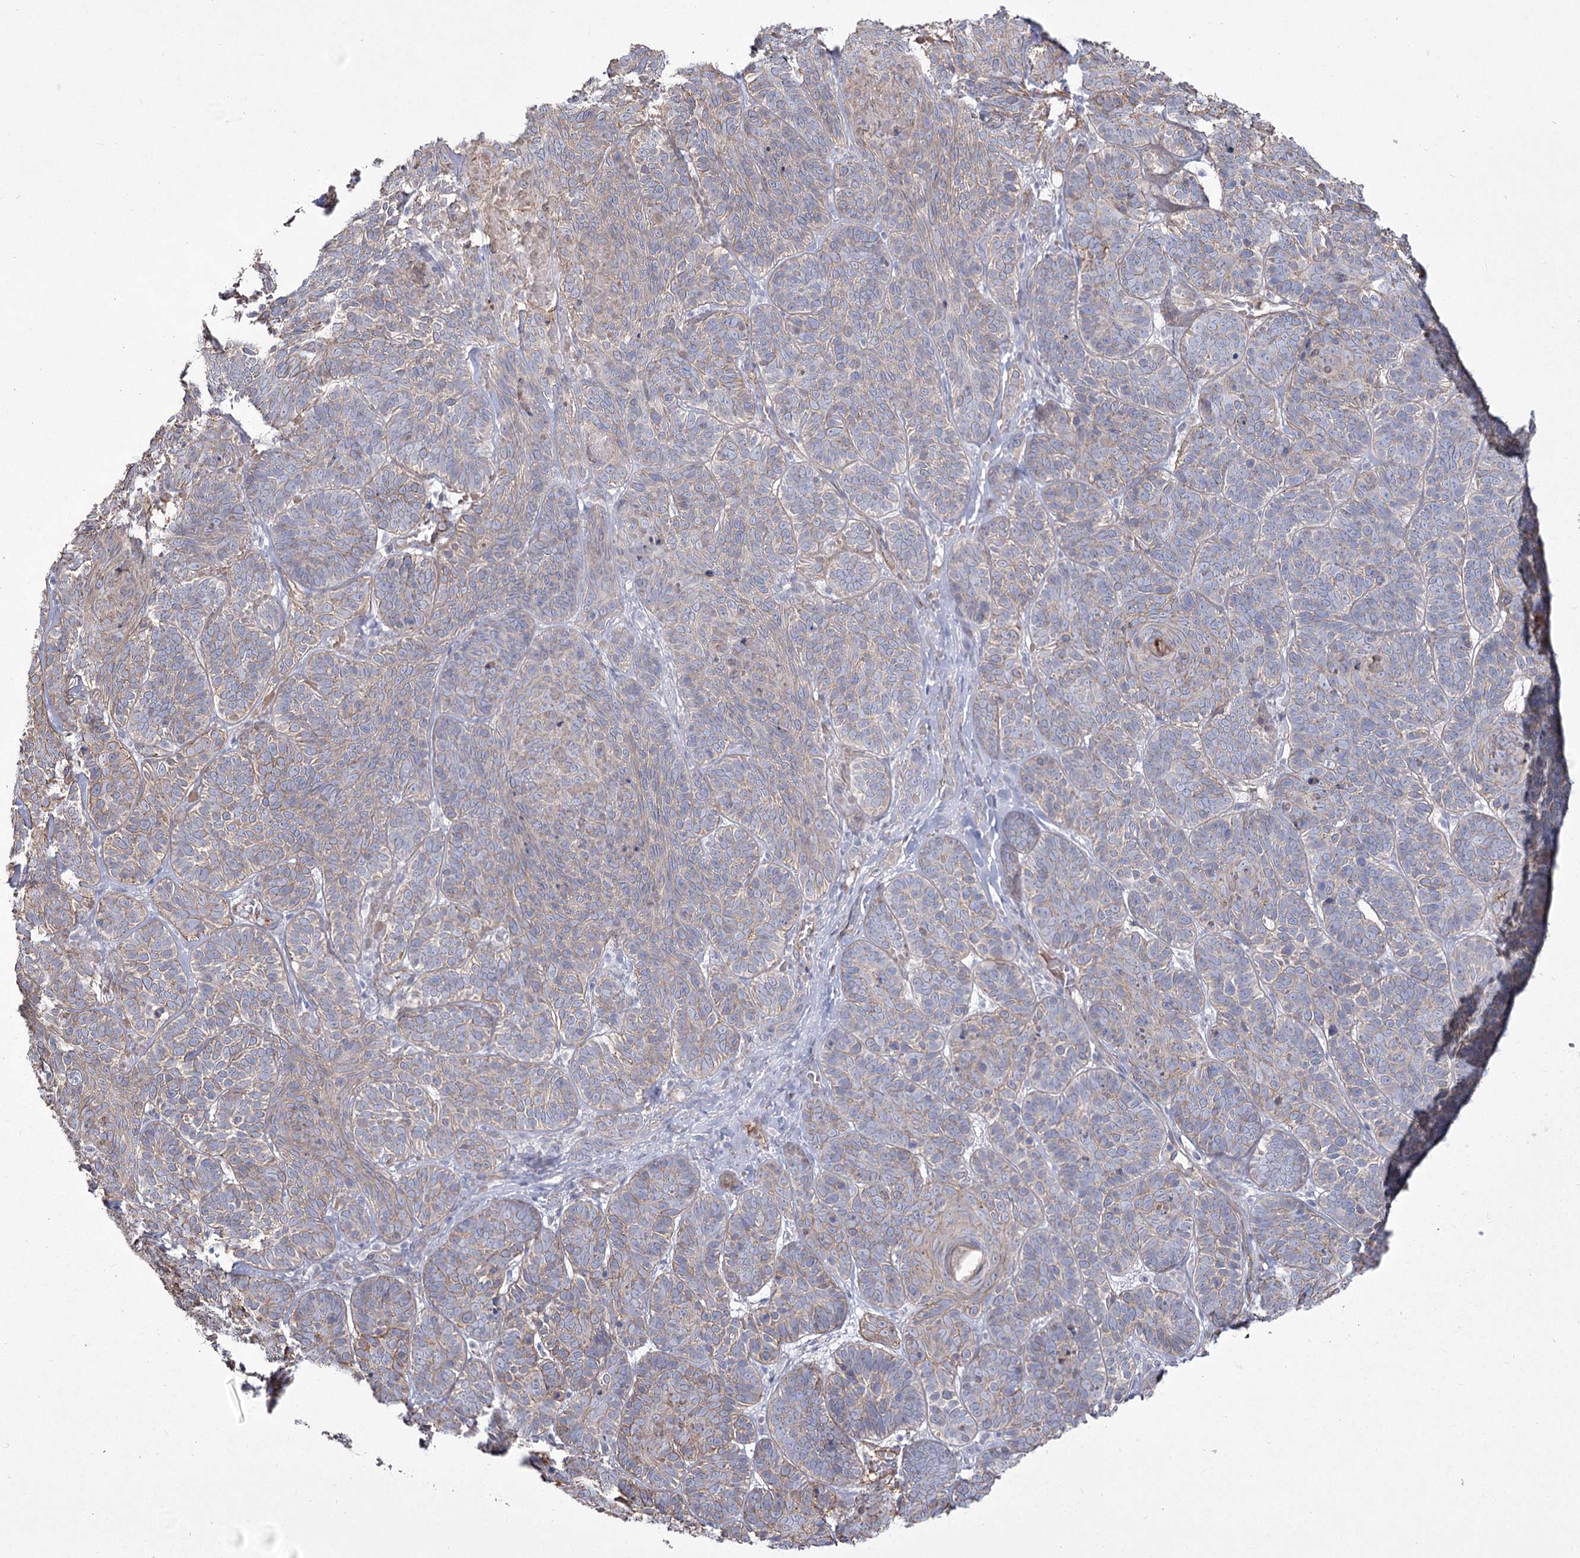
{"staining": {"intensity": "weak", "quantity": "25%-75%", "location": "cytoplasmic/membranous"}, "tissue": "skin cancer", "cell_type": "Tumor cells", "image_type": "cancer", "snomed": [{"axis": "morphology", "description": "Basal cell carcinoma"}, {"axis": "topography", "description": "Skin"}], "caption": "Immunohistochemistry (IHC) image of human basal cell carcinoma (skin) stained for a protein (brown), which displays low levels of weak cytoplasmic/membranous positivity in about 25%-75% of tumor cells.", "gene": "ME3", "patient": {"sex": "male", "age": 85}}